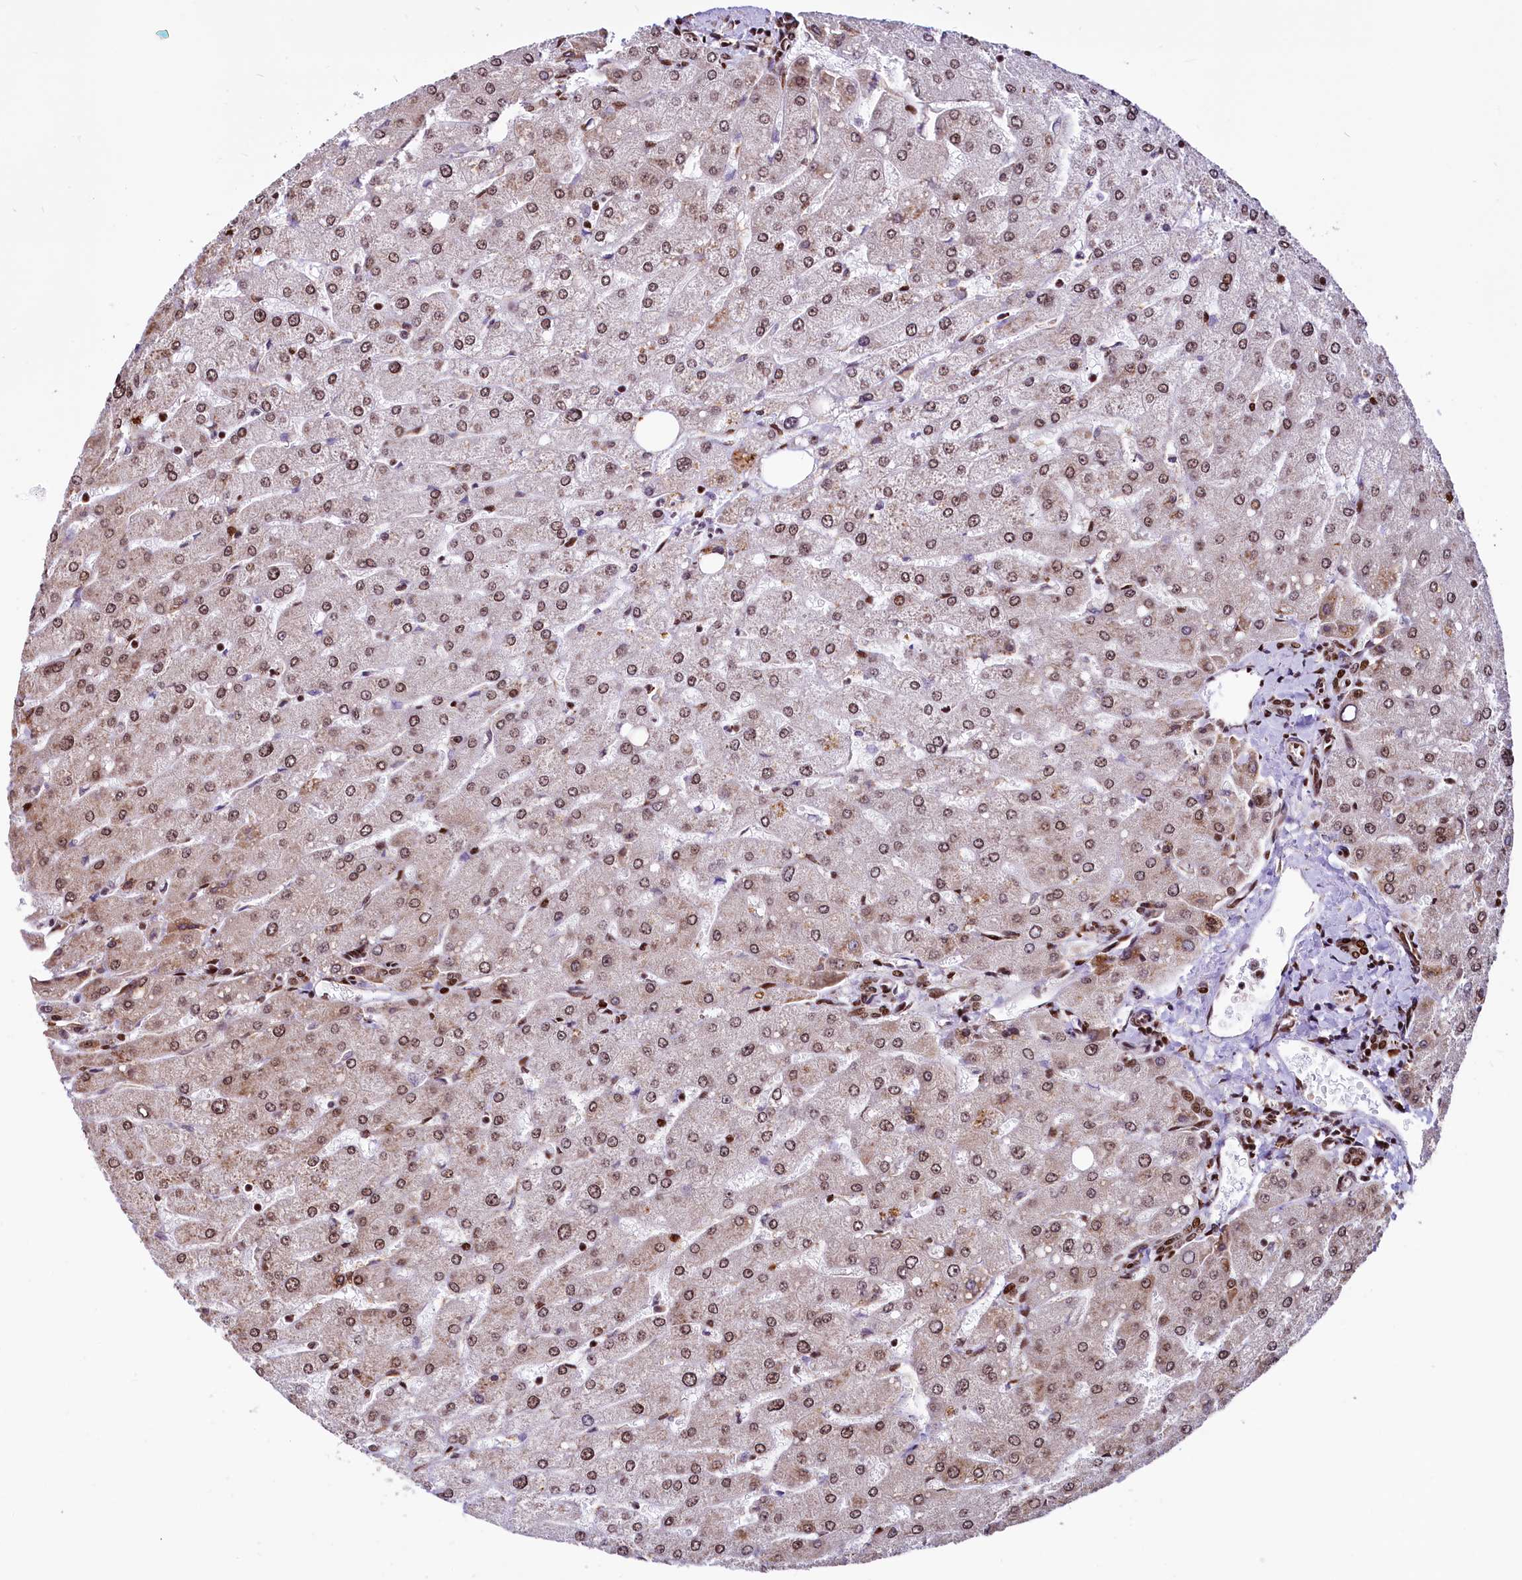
{"staining": {"intensity": "moderate", "quantity": ">75%", "location": "nuclear"}, "tissue": "liver", "cell_type": "Cholangiocytes", "image_type": "normal", "snomed": [{"axis": "morphology", "description": "Normal tissue, NOS"}, {"axis": "topography", "description": "Liver"}], "caption": "A high-resolution photomicrograph shows immunohistochemistry staining of normal liver, which exhibits moderate nuclear staining in about >75% of cholangiocytes.", "gene": "PDS5B", "patient": {"sex": "male", "age": 55}}